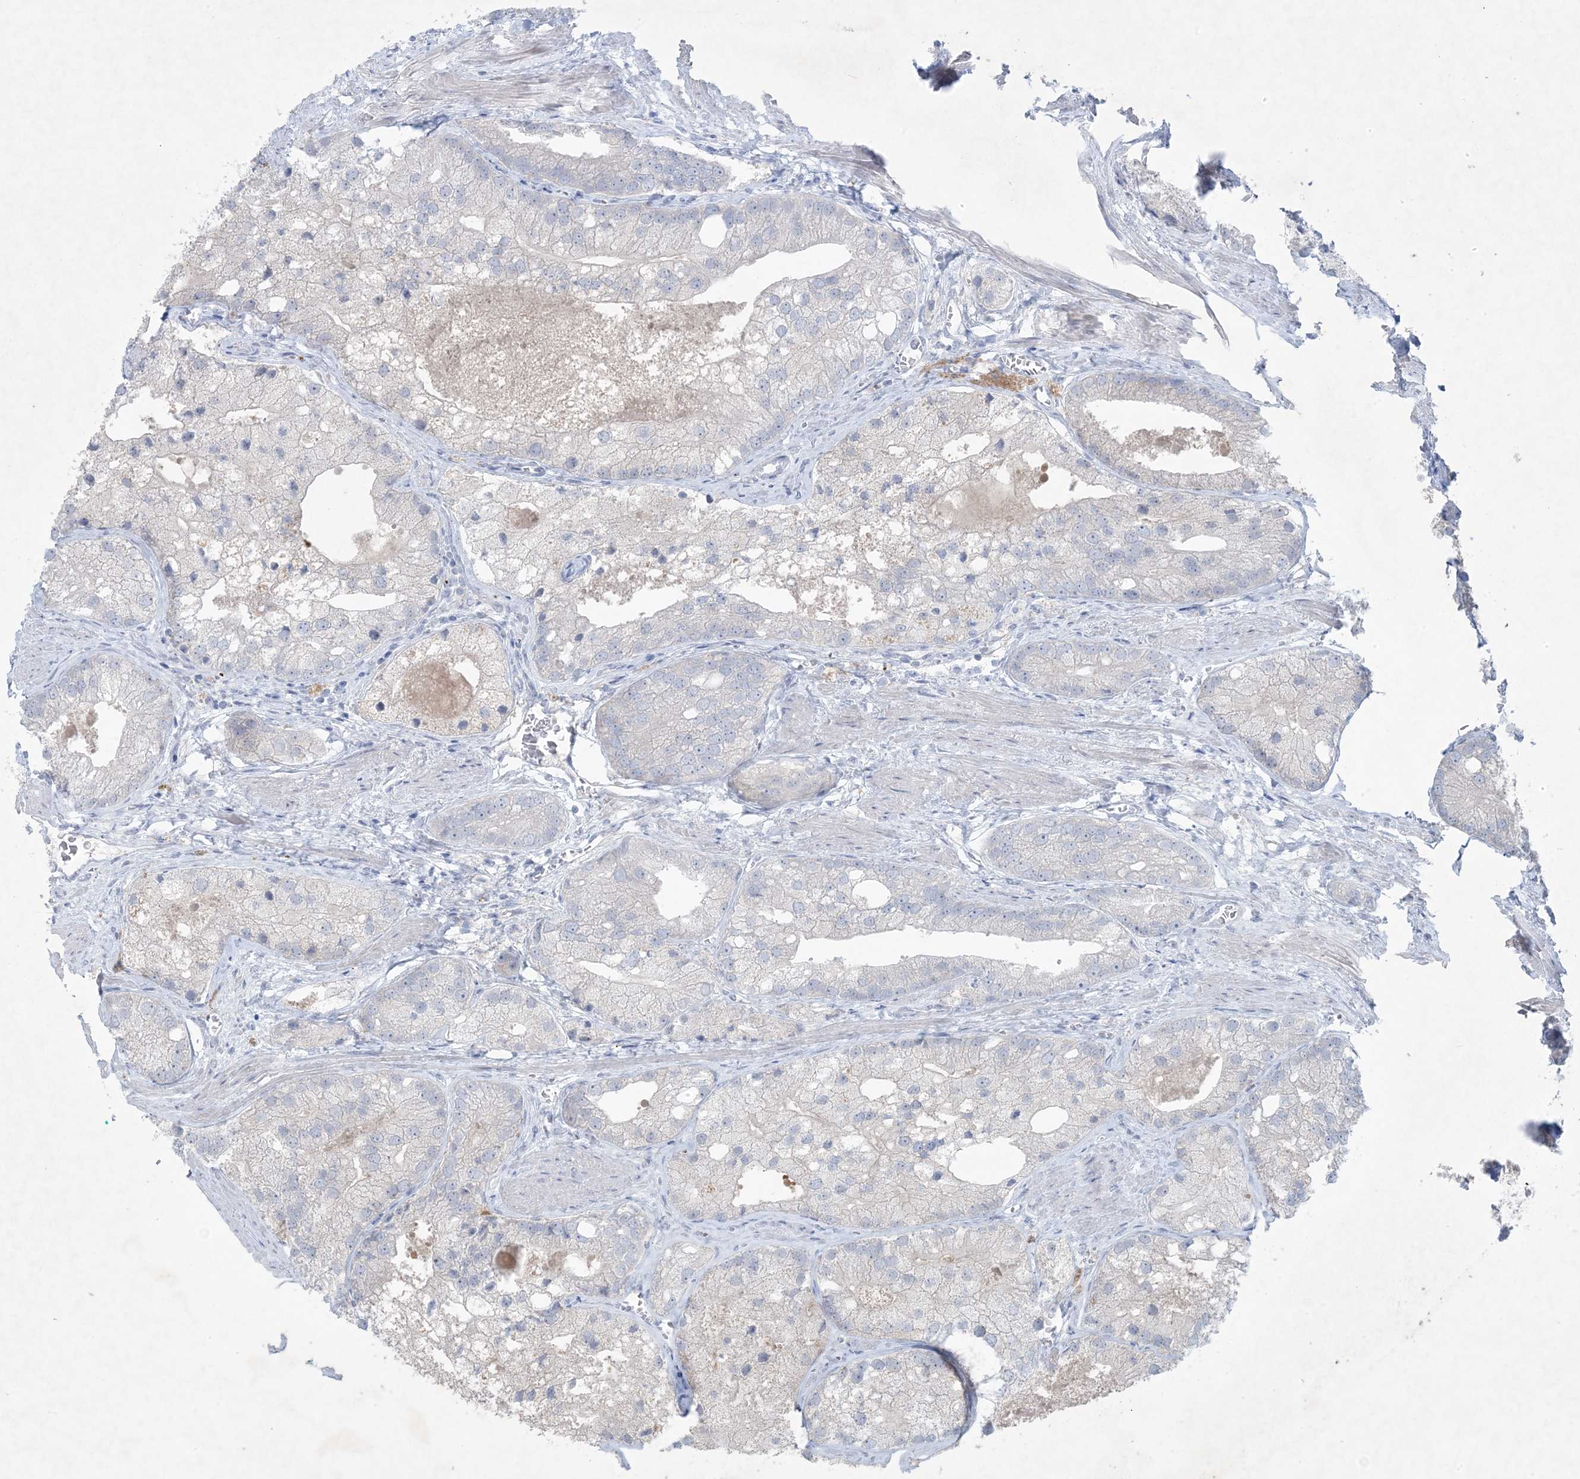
{"staining": {"intensity": "negative", "quantity": "none", "location": "none"}, "tissue": "prostate cancer", "cell_type": "Tumor cells", "image_type": "cancer", "snomed": [{"axis": "morphology", "description": "Adenocarcinoma, Low grade"}, {"axis": "topography", "description": "Prostate"}], "caption": "High magnification brightfield microscopy of prostate cancer (low-grade adenocarcinoma) stained with DAB (brown) and counterstained with hematoxylin (blue): tumor cells show no significant positivity.", "gene": "GABRG1", "patient": {"sex": "male", "age": 69}}